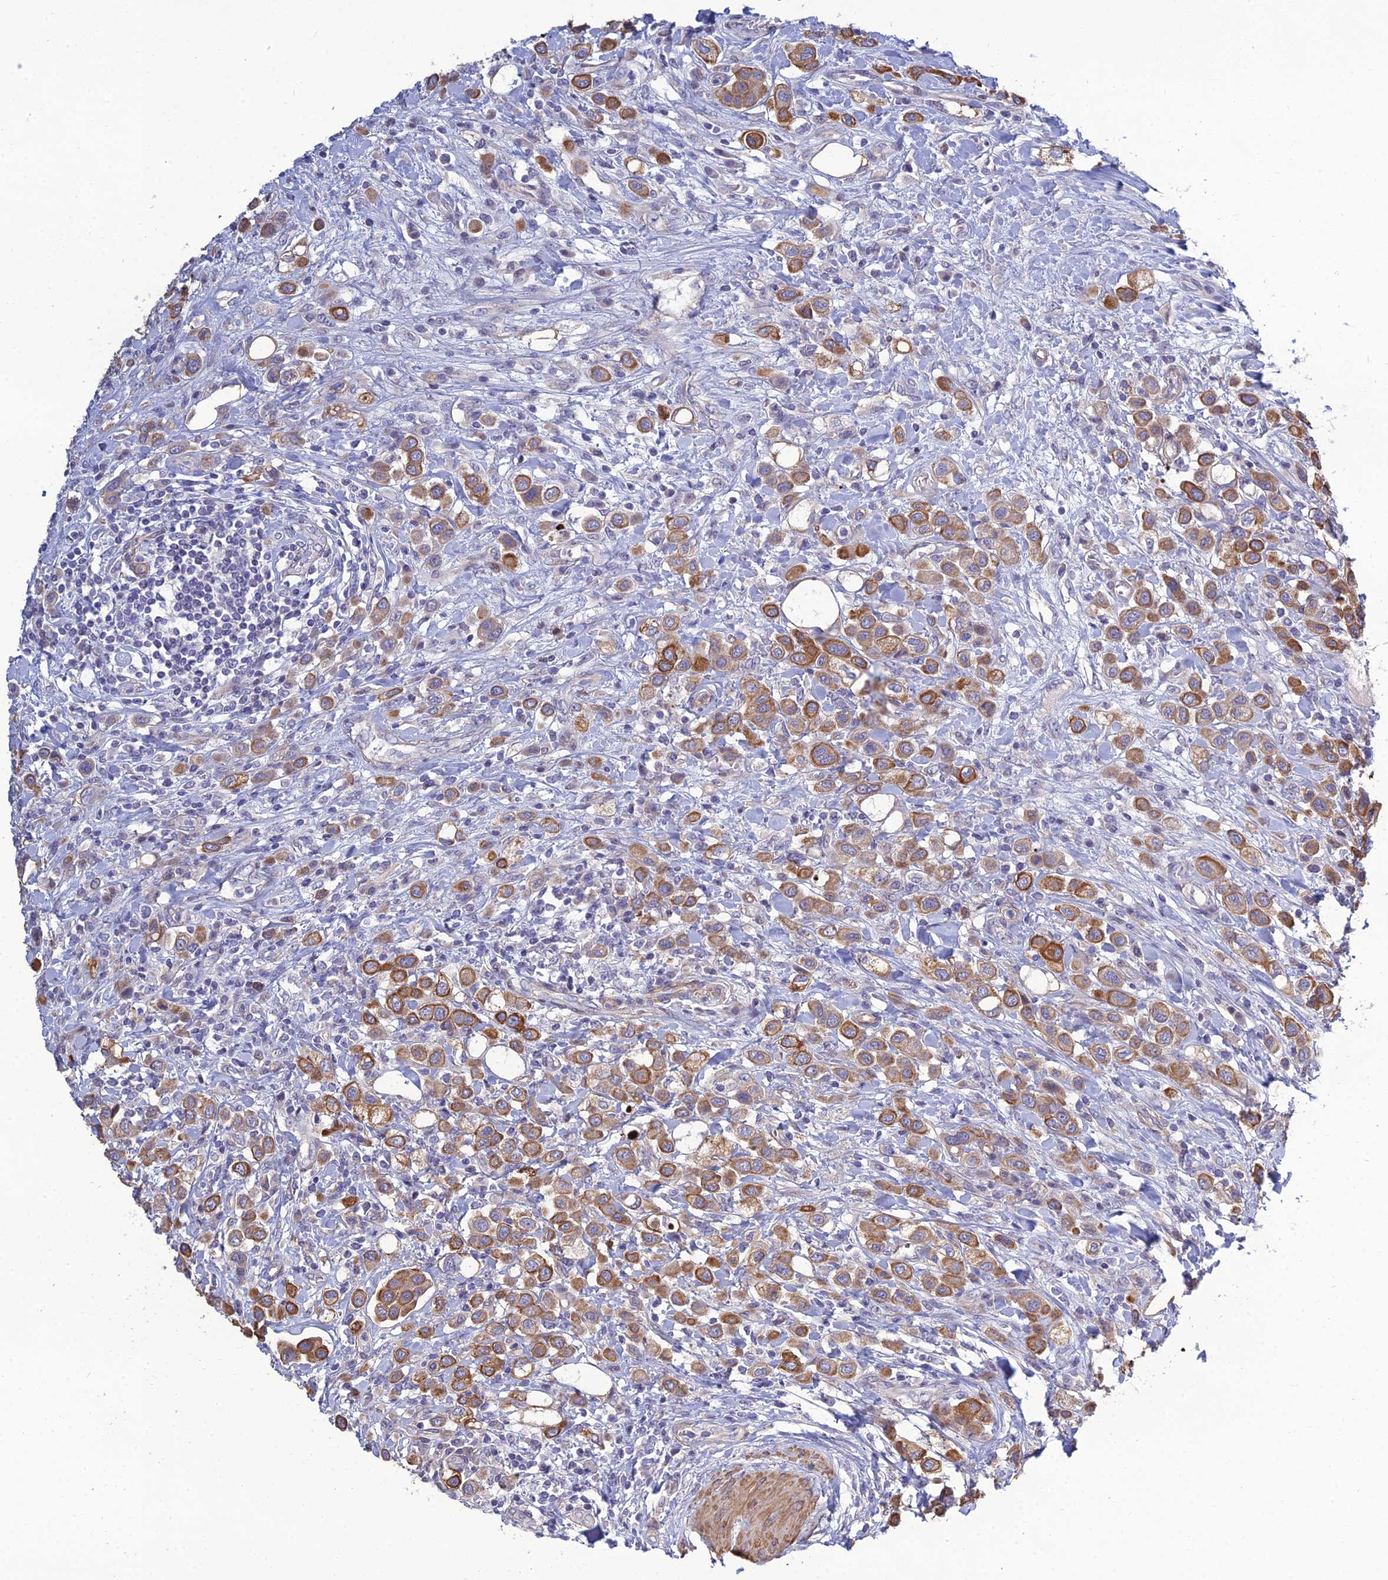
{"staining": {"intensity": "moderate", "quantity": ">75%", "location": "cytoplasmic/membranous"}, "tissue": "urothelial cancer", "cell_type": "Tumor cells", "image_type": "cancer", "snomed": [{"axis": "morphology", "description": "Urothelial carcinoma, High grade"}, {"axis": "topography", "description": "Urinary bladder"}], "caption": "High-grade urothelial carcinoma was stained to show a protein in brown. There is medium levels of moderate cytoplasmic/membranous positivity in about >75% of tumor cells.", "gene": "LZTS2", "patient": {"sex": "male", "age": 50}}